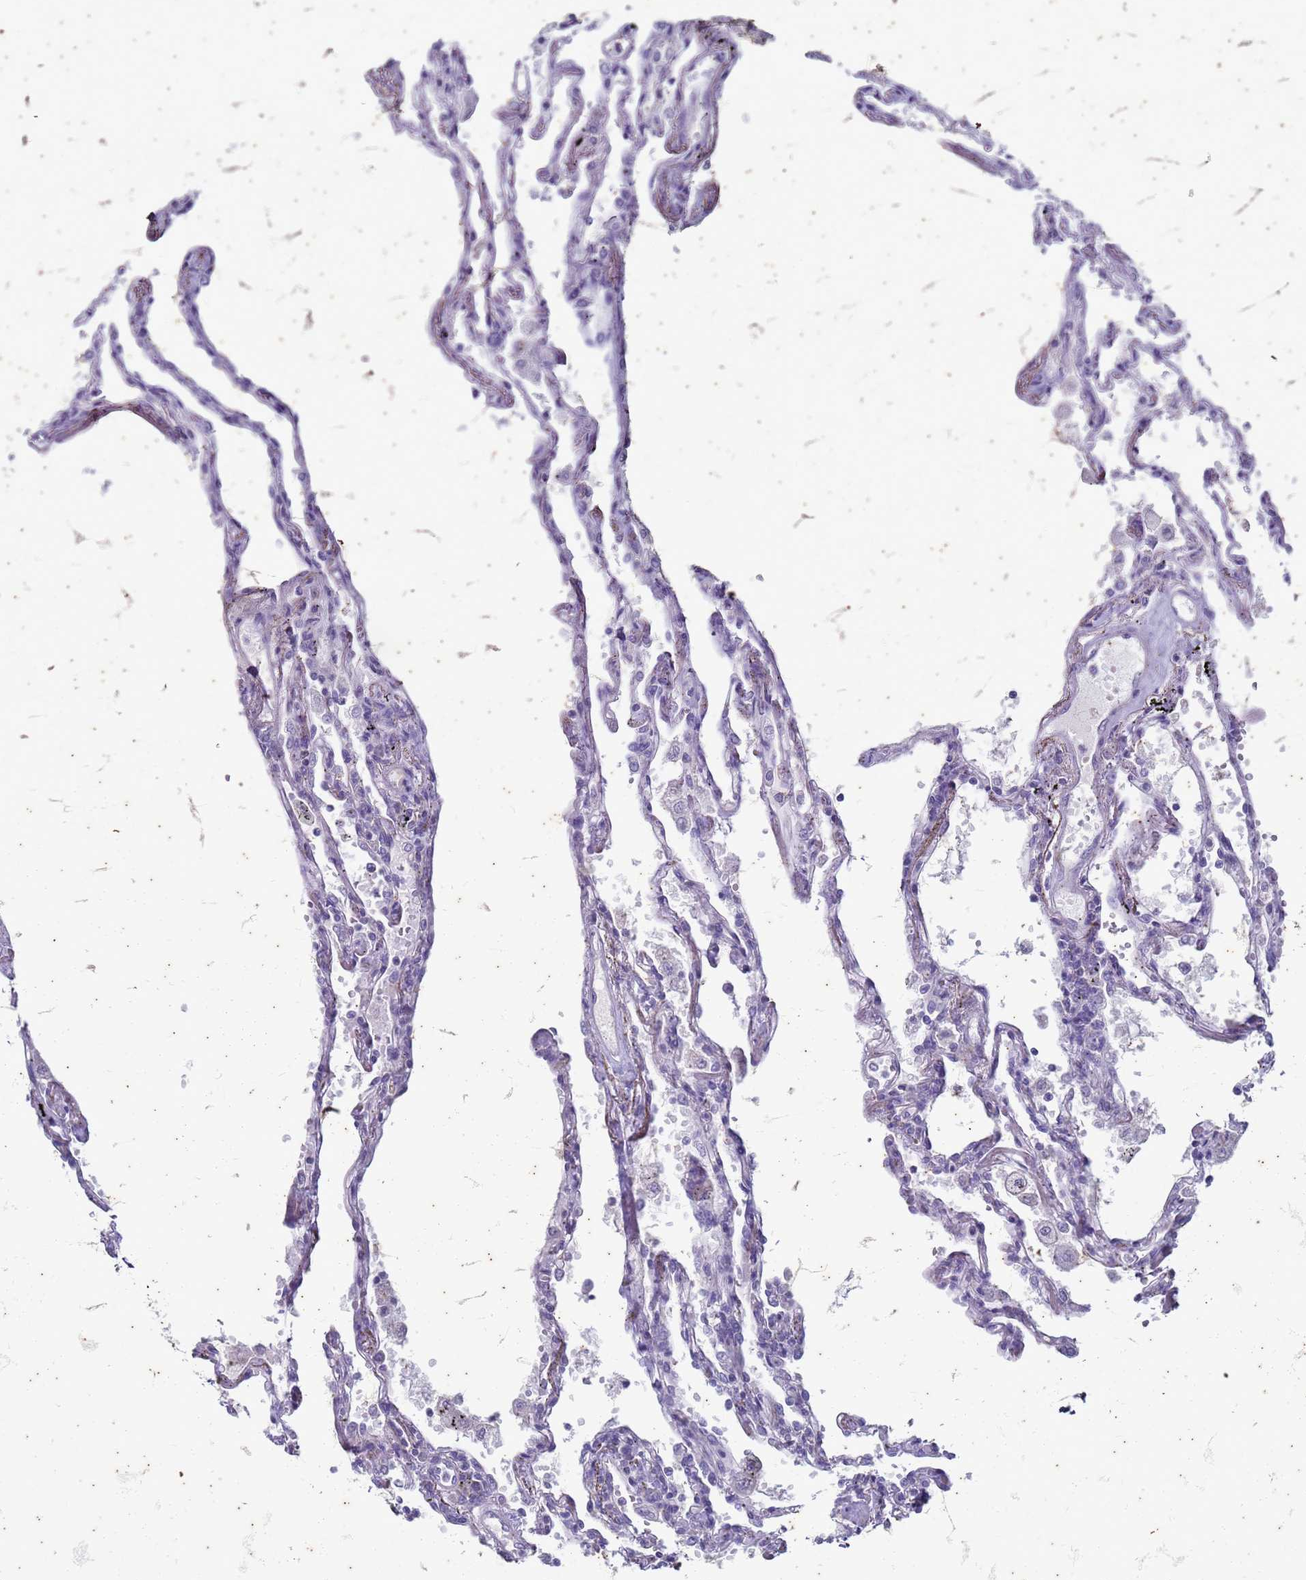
{"staining": {"intensity": "negative", "quantity": "none", "location": "none"}, "tissue": "lung", "cell_type": "Alveolar cells", "image_type": "normal", "snomed": [{"axis": "morphology", "description": "Normal tissue, NOS"}, {"axis": "topography", "description": "Lung"}], "caption": "Lung was stained to show a protein in brown. There is no significant positivity in alveolar cells. (Brightfield microscopy of DAB (3,3'-diaminobenzidine) immunohistochemistry at high magnification).", "gene": "SUCO", "patient": {"sex": "female", "age": 67}}